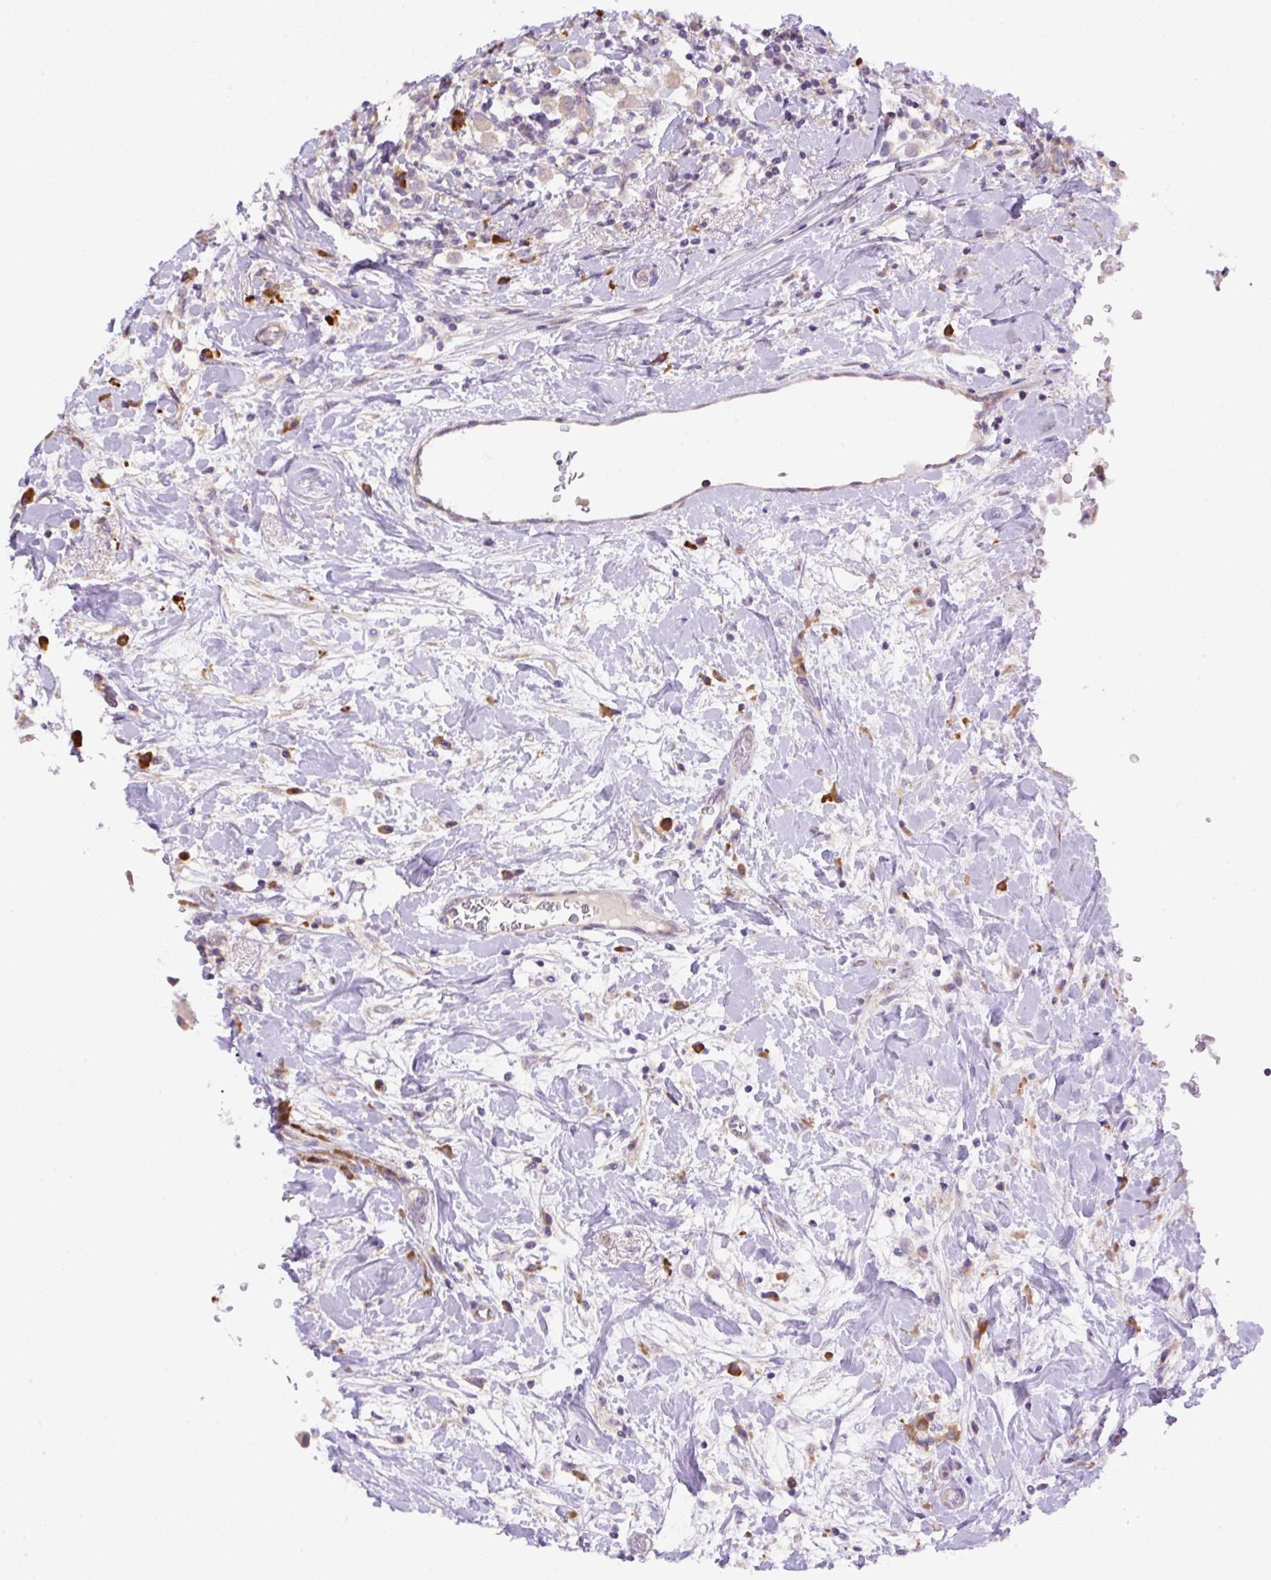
{"staining": {"intensity": "weak", "quantity": "<25%", "location": "cytoplasmic/membranous"}, "tissue": "breast cancer", "cell_type": "Tumor cells", "image_type": "cancer", "snomed": [{"axis": "morphology", "description": "Duct carcinoma"}, {"axis": "topography", "description": "Breast"}], "caption": "High magnification brightfield microscopy of invasive ductal carcinoma (breast) stained with DAB (3,3'-diaminobenzidine) (brown) and counterstained with hematoxylin (blue): tumor cells show no significant expression. The staining was performed using DAB to visualize the protein expression in brown, while the nuclei were stained in blue with hematoxylin (Magnification: 20x).", "gene": "PPME1", "patient": {"sex": "female", "age": 61}}